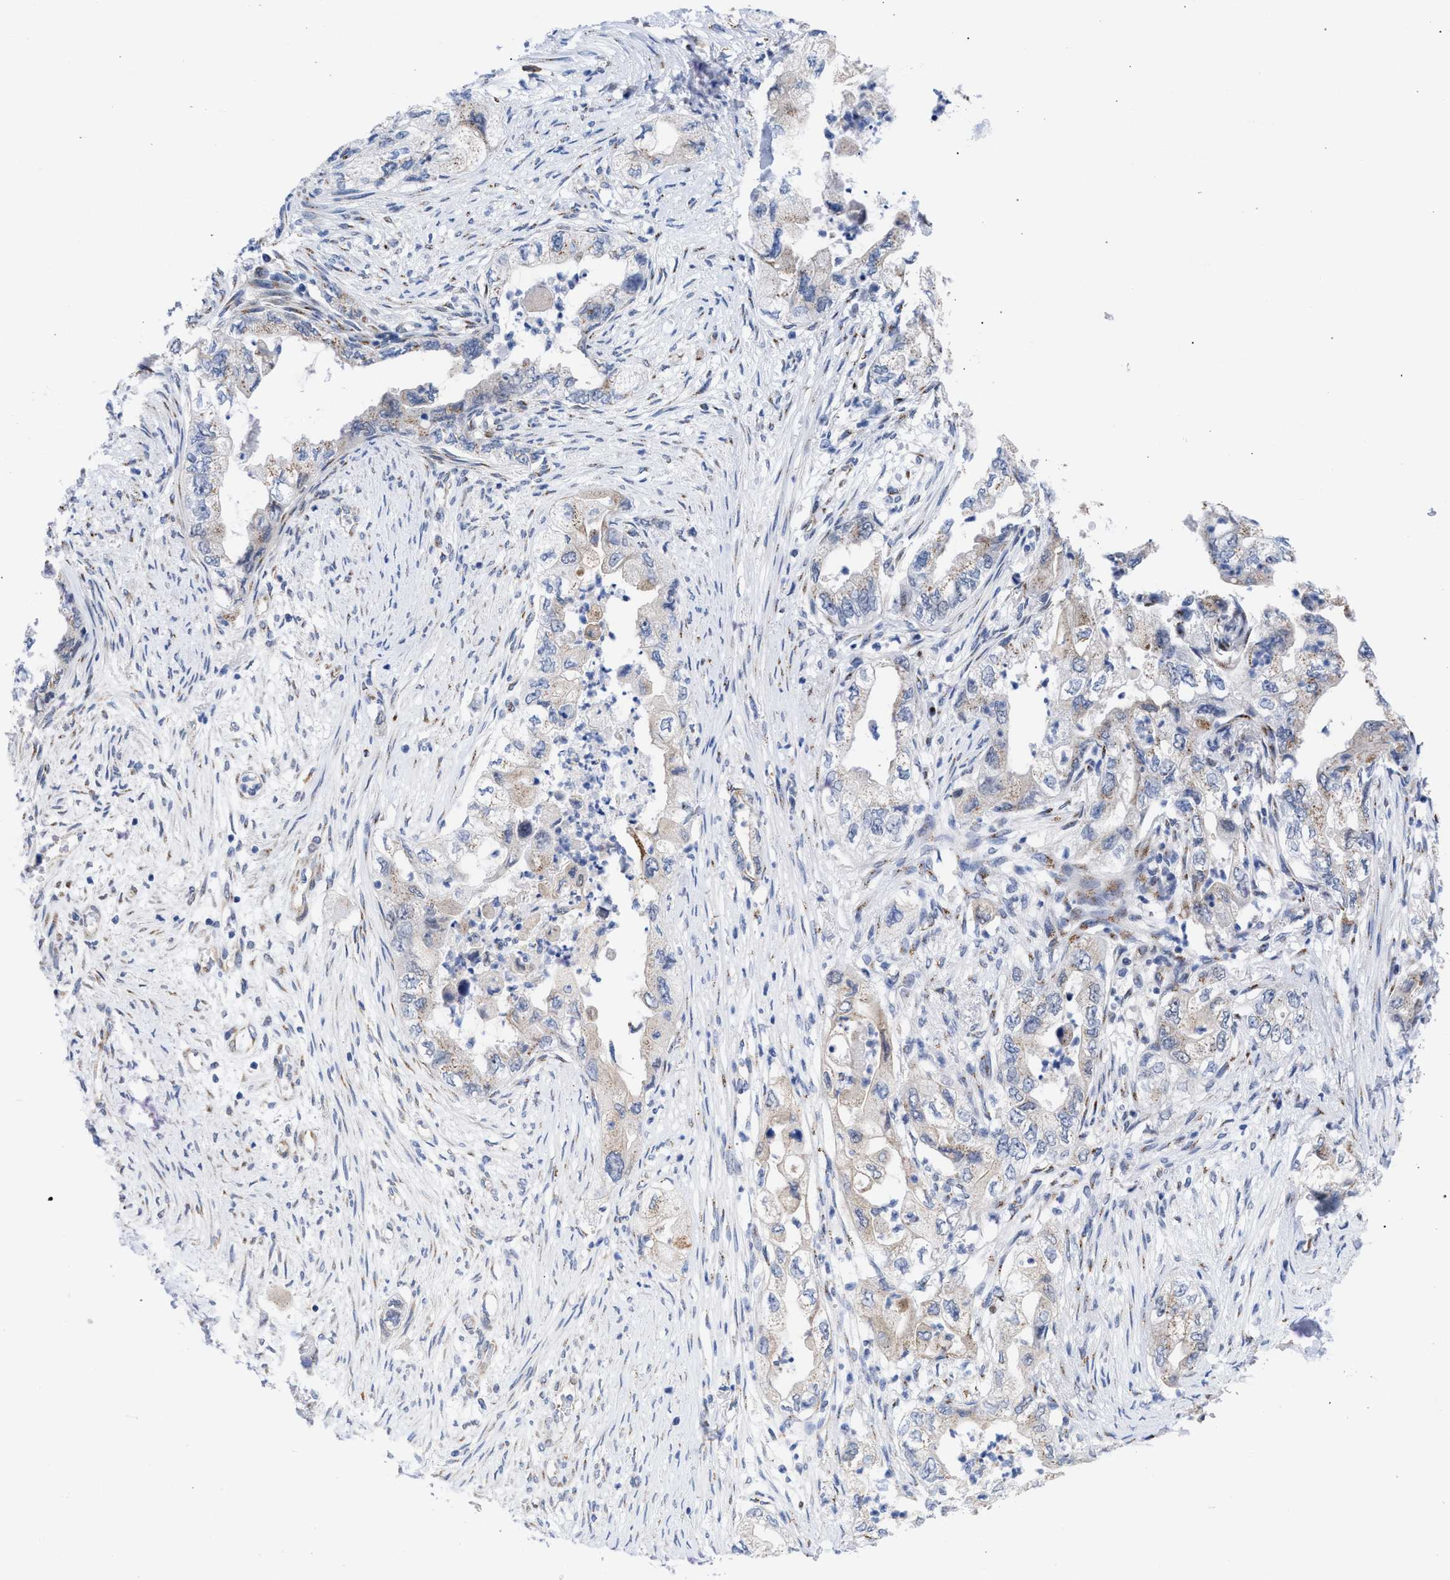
{"staining": {"intensity": "weak", "quantity": "<25%", "location": "cytoplasmic/membranous"}, "tissue": "pancreatic cancer", "cell_type": "Tumor cells", "image_type": "cancer", "snomed": [{"axis": "morphology", "description": "Adenocarcinoma, NOS"}, {"axis": "topography", "description": "Pancreas"}], "caption": "DAB immunohistochemical staining of pancreatic cancer shows no significant expression in tumor cells.", "gene": "GOLGA2", "patient": {"sex": "female", "age": 73}}